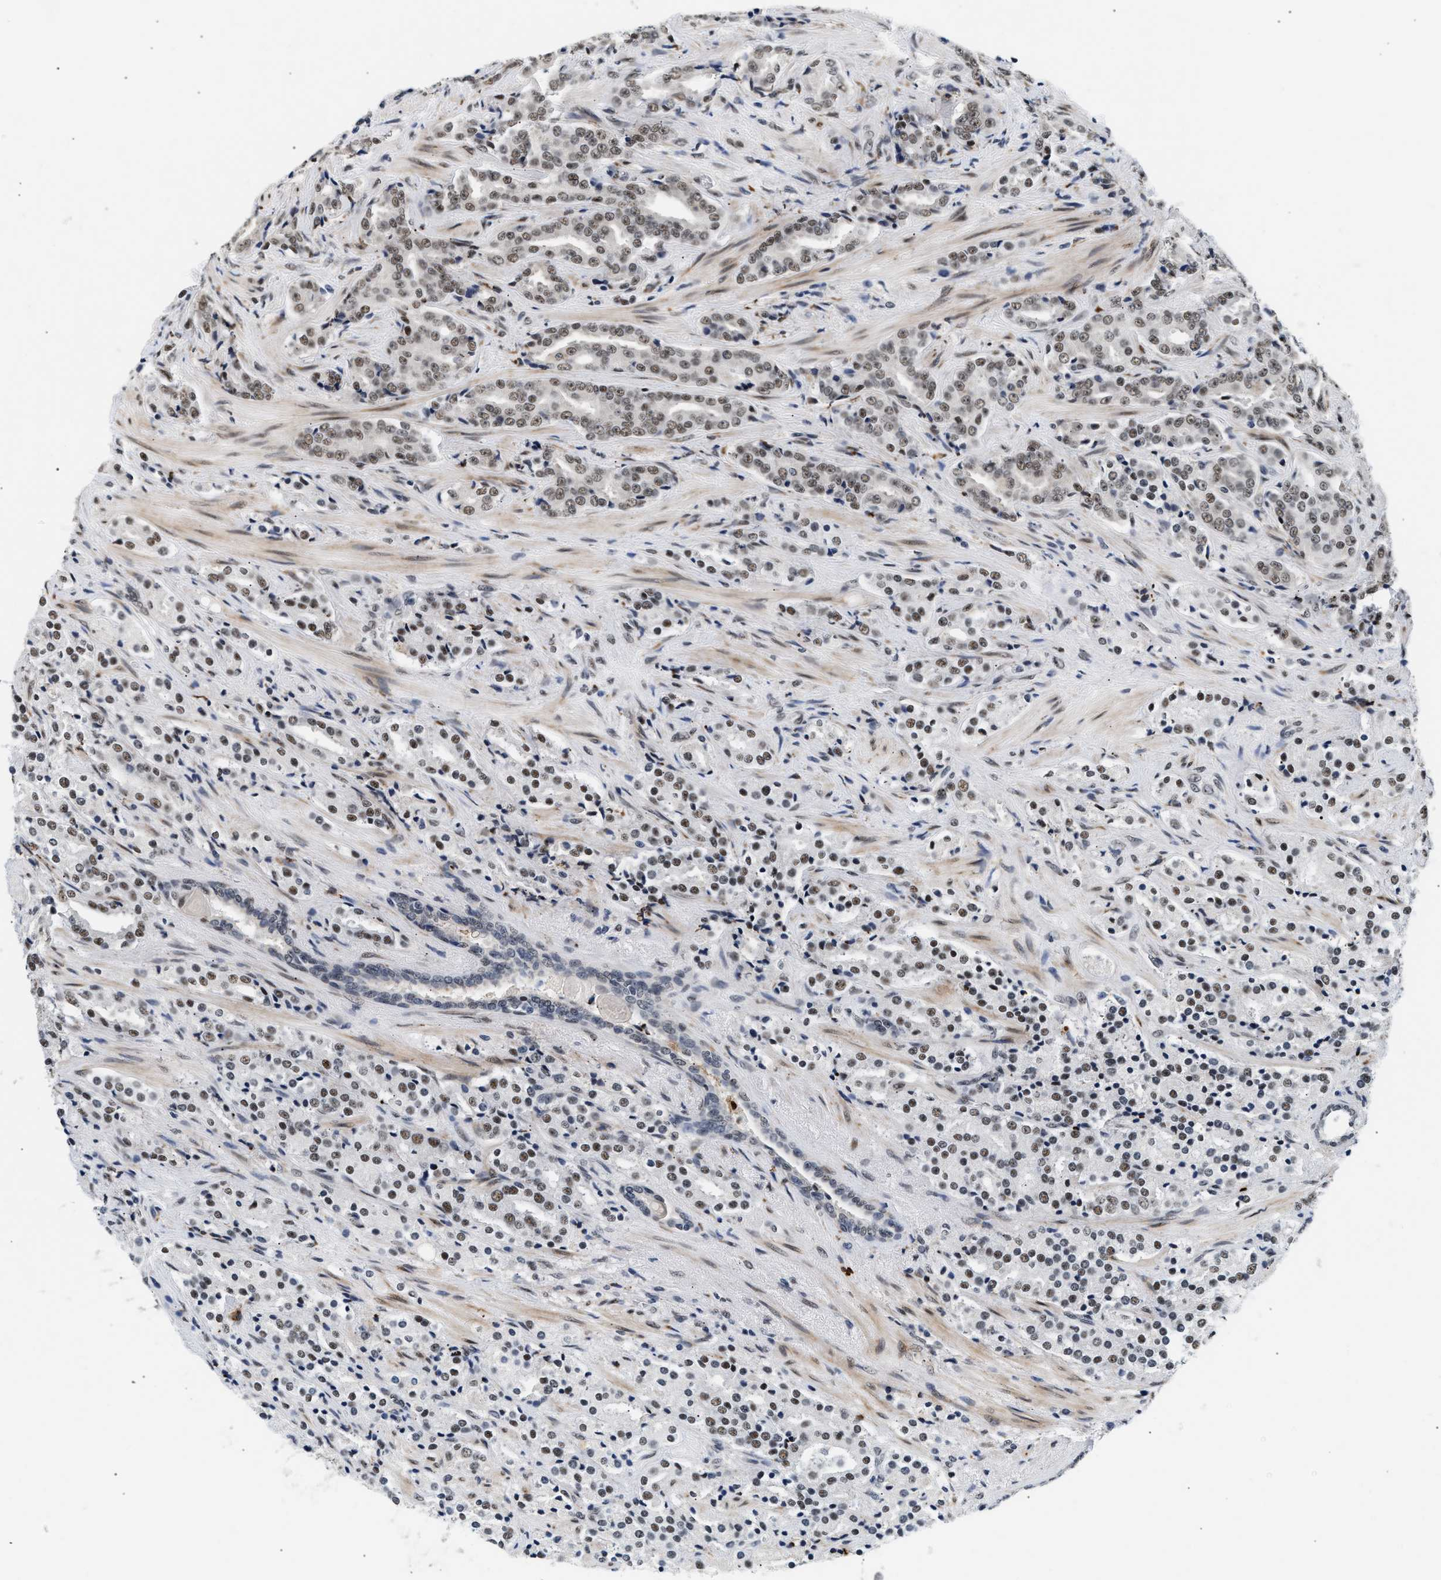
{"staining": {"intensity": "weak", "quantity": ">75%", "location": "nuclear"}, "tissue": "prostate cancer", "cell_type": "Tumor cells", "image_type": "cancer", "snomed": [{"axis": "morphology", "description": "Adenocarcinoma, High grade"}, {"axis": "topography", "description": "Prostate"}], "caption": "Prostate cancer (high-grade adenocarcinoma) stained with a brown dye shows weak nuclear positive staining in about >75% of tumor cells.", "gene": "THOC1", "patient": {"sex": "male", "age": 71}}